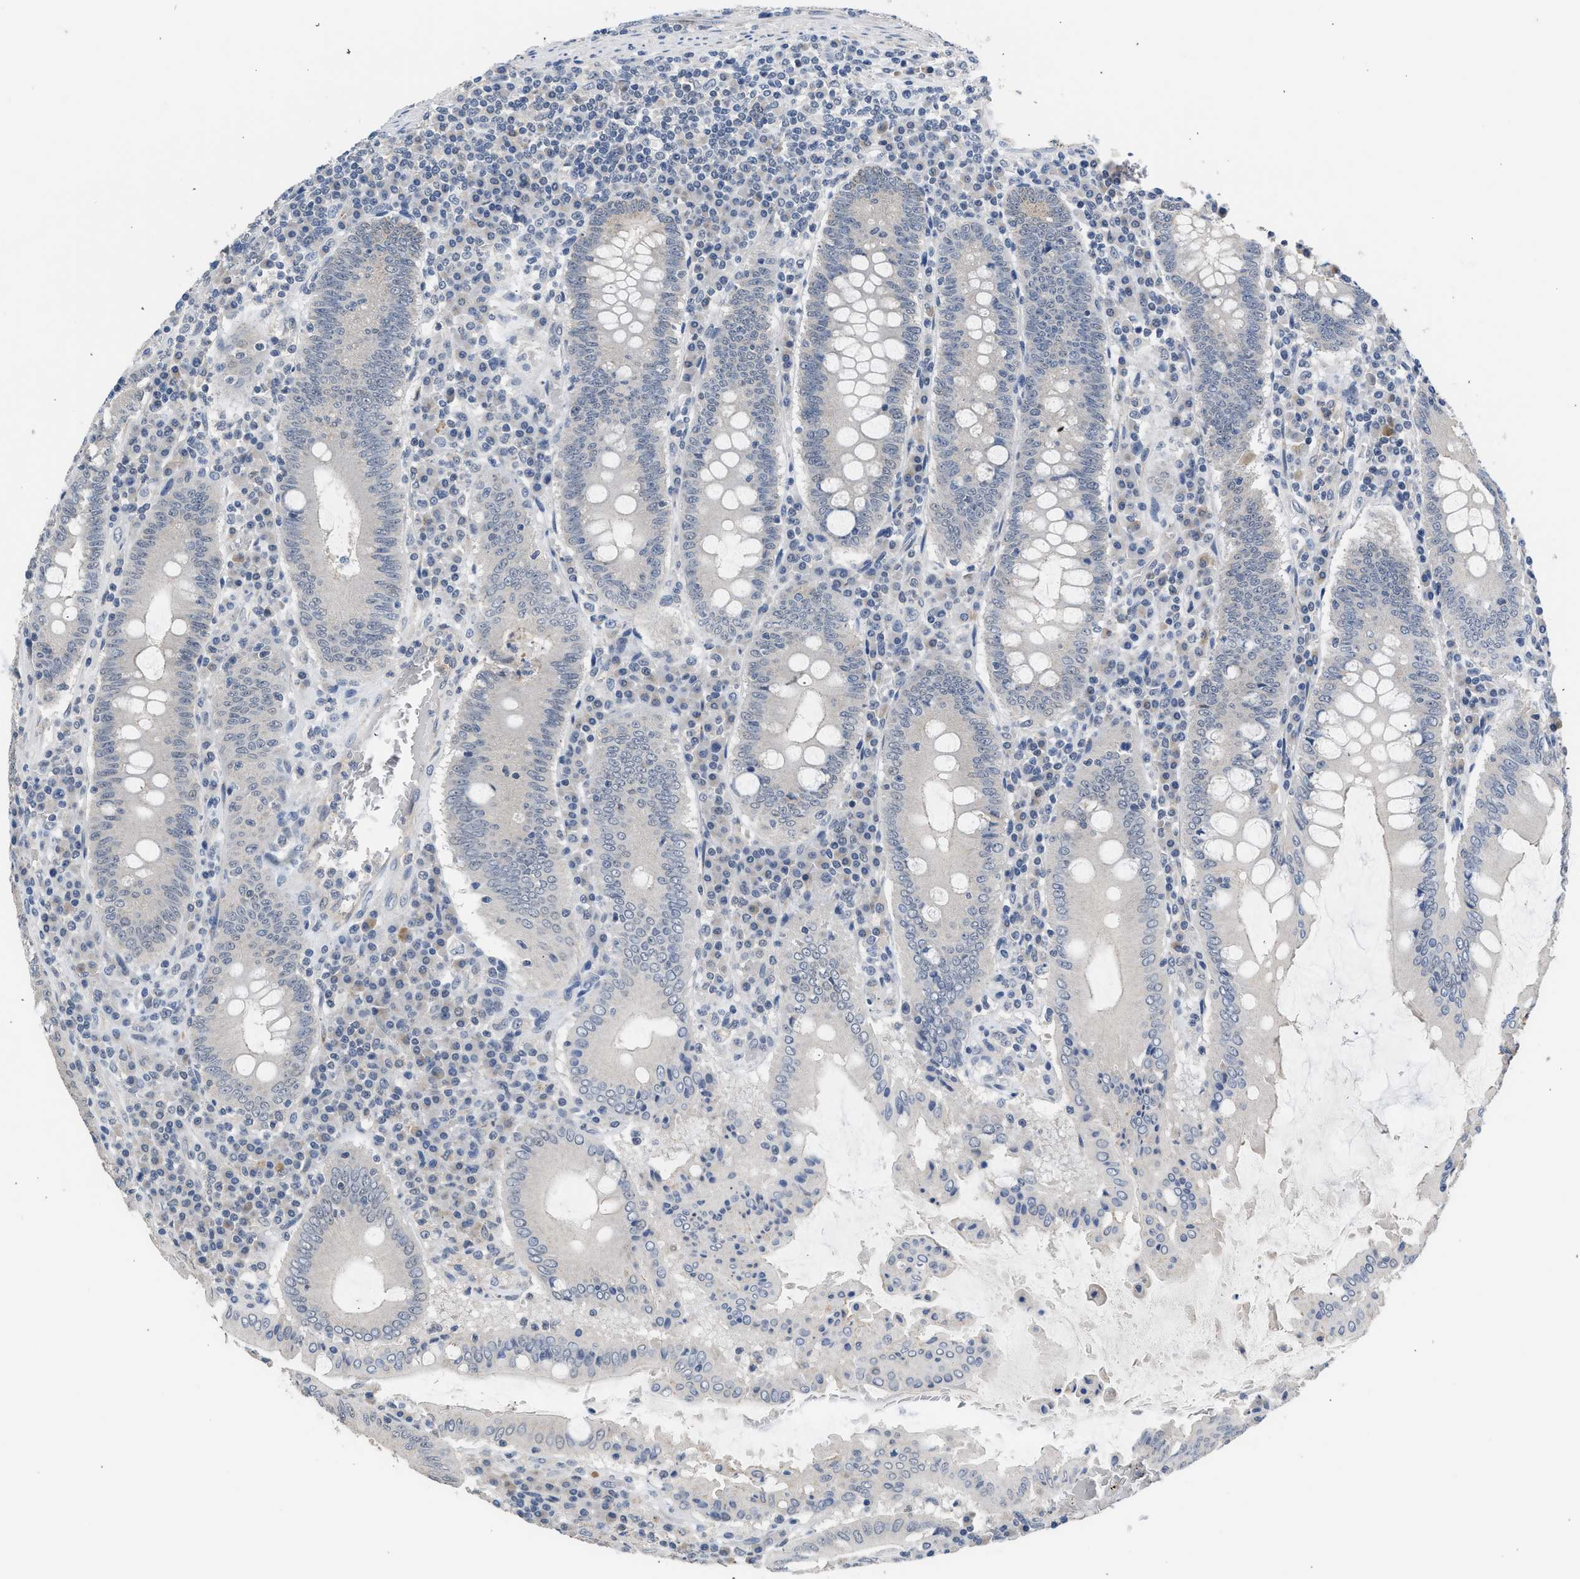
{"staining": {"intensity": "negative", "quantity": "none", "location": "none"}, "tissue": "colorectal cancer", "cell_type": "Tumor cells", "image_type": "cancer", "snomed": [{"axis": "morphology", "description": "Normal tissue, NOS"}, {"axis": "morphology", "description": "Adenocarcinoma, NOS"}, {"axis": "topography", "description": "Colon"}], "caption": "This is a micrograph of immunohistochemistry staining of colorectal adenocarcinoma, which shows no positivity in tumor cells.", "gene": "CSF3R", "patient": {"sex": "female", "age": 75}}